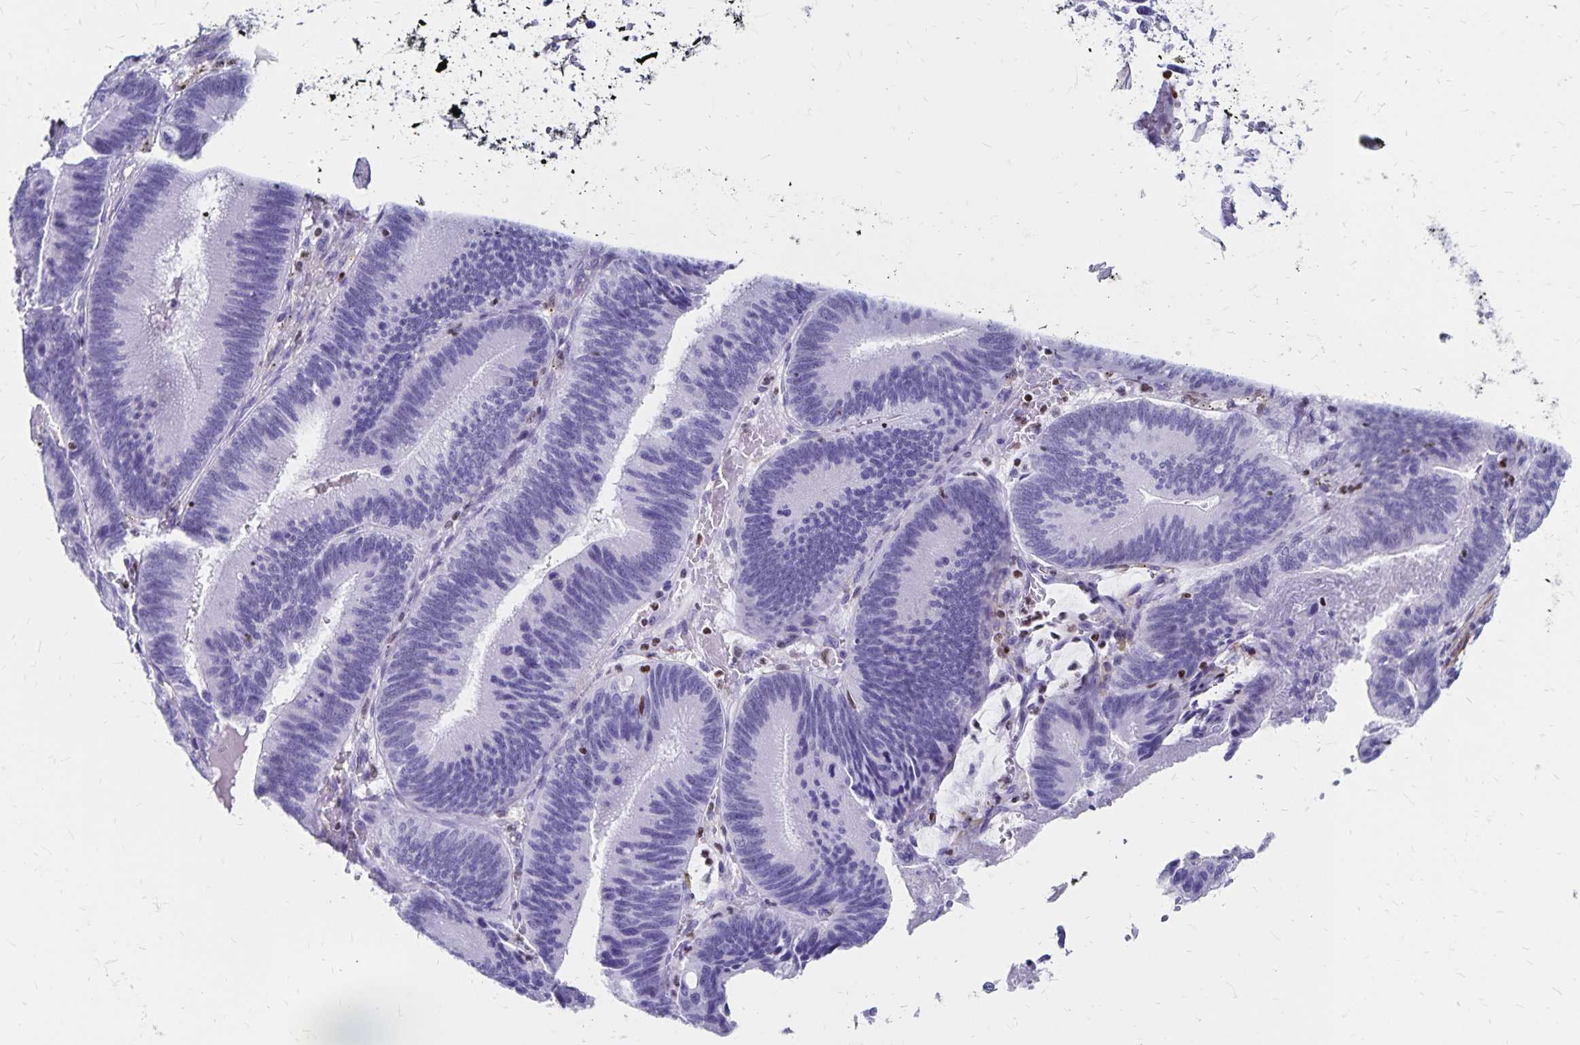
{"staining": {"intensity": "negative", "quantity": "none", "location": "none"}, "tissue": "pancreatic cancer", "cell_type": "Tumor cells", "image_type": "cancer", "snomed": [{"axis": "morphology", "description": "Adenocarcinoma, NOS"}, {"axis": "topography", "description": "Pancreas"}], "caption": "High power microscopy histopathology image of an immunohistochemistry histopathology image of pancreatic adenocarcinoma, revealing no significant expression in tumor cells.", "gene": "IKZF1", "patient": {"sex": "male", "age": 82}}